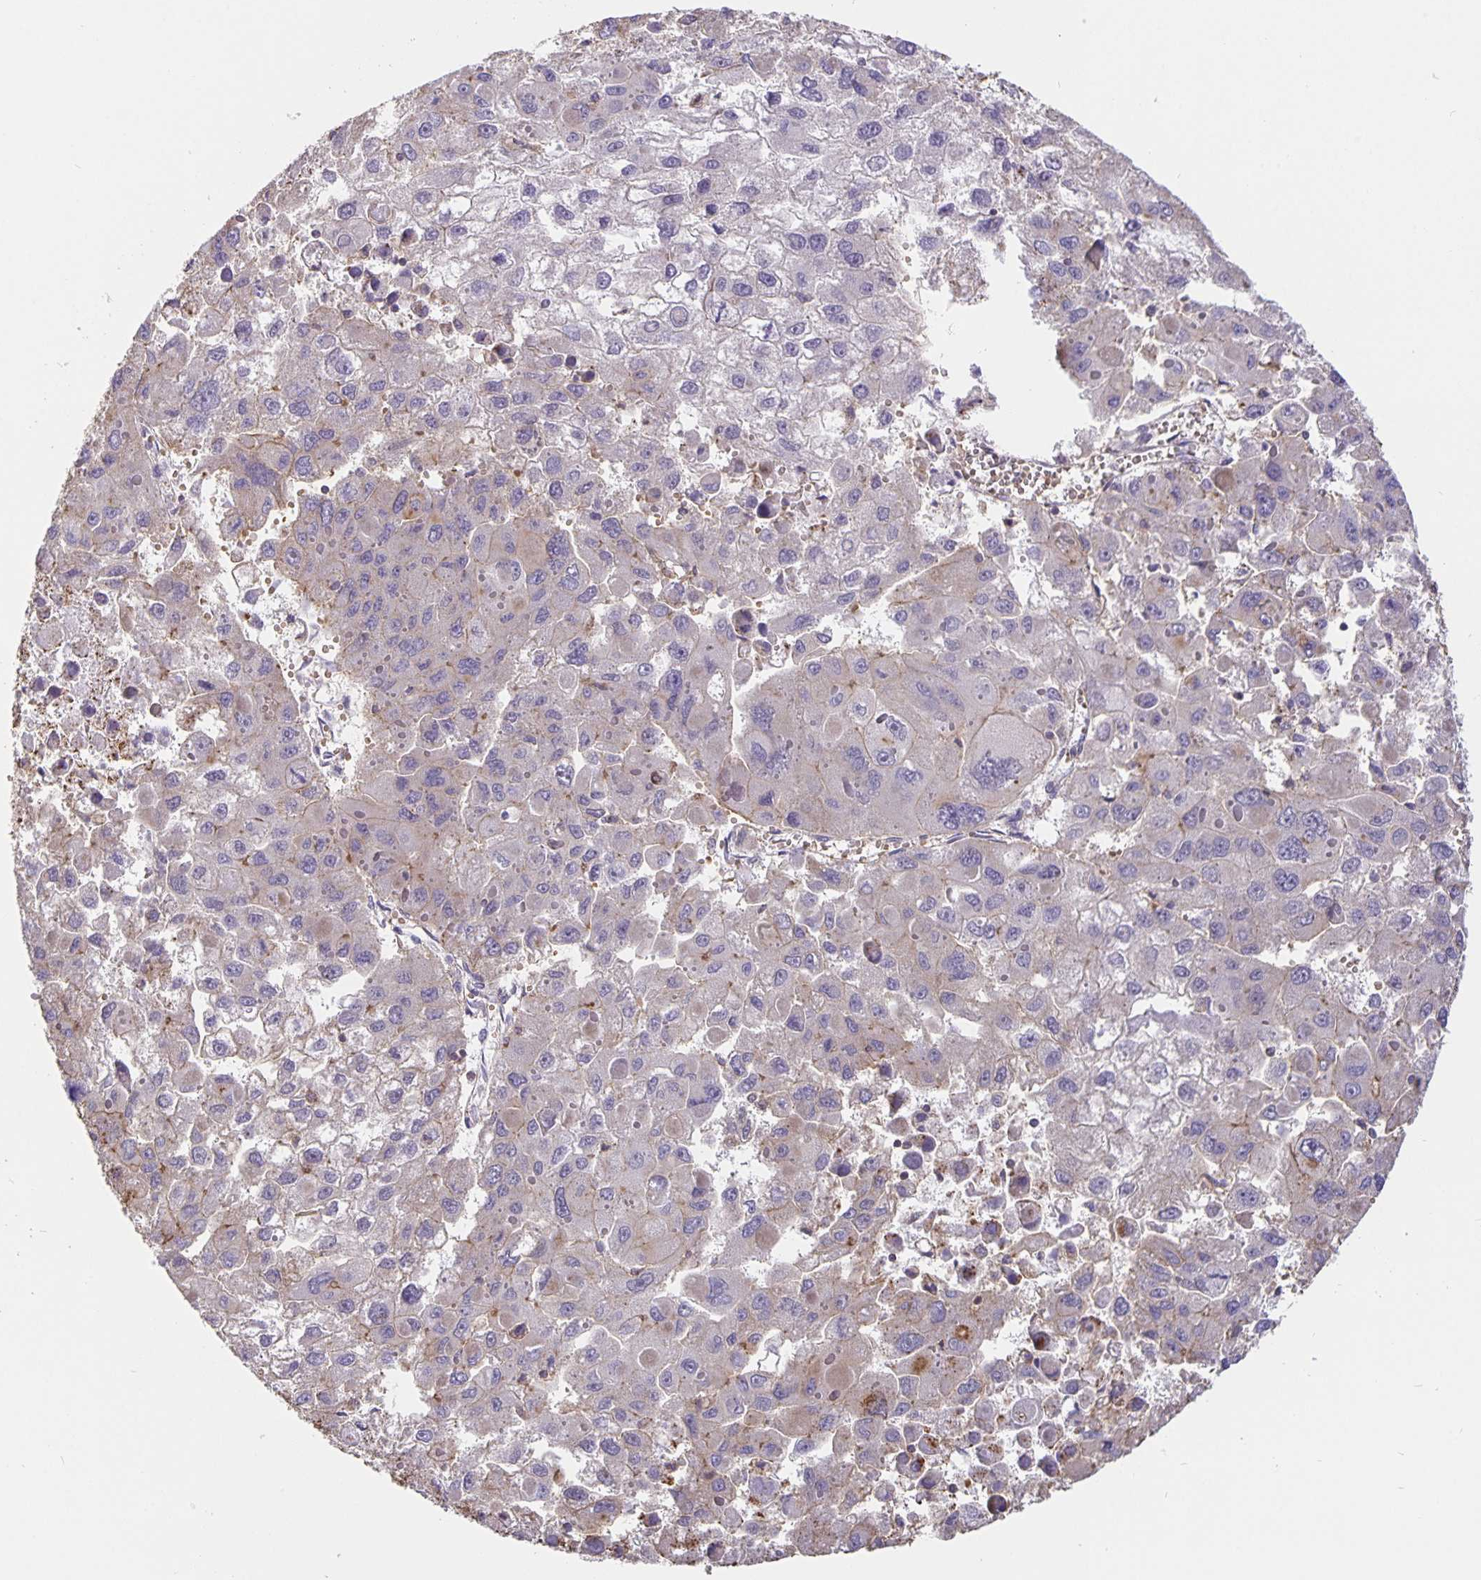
{"staining": {"intensity": "moderate", "quantity": "<25%", "location": "cytoplasmic/membranous"}, "tissue": "liver cancer", "cell_type": "Tumor cells", "image_type": "cancer", "snomed": [{"axis": "morphology", "description": "Carcinoma, Hepatocellular, NOS"}, {"axis": "topography", "description": "Liver"}], "caption": "The photomicrograph exhibits immunohistochemical staining of hepatocellular carcinoma (liver). There is moderate cytoplasmic/membranous expression is seen in approximately <25% of tumor cells. (Brightfield microscopy of DAB IHC at high magnification).", "gene": "TMEM71", "patient": {"sex": "female", "age": 41}}